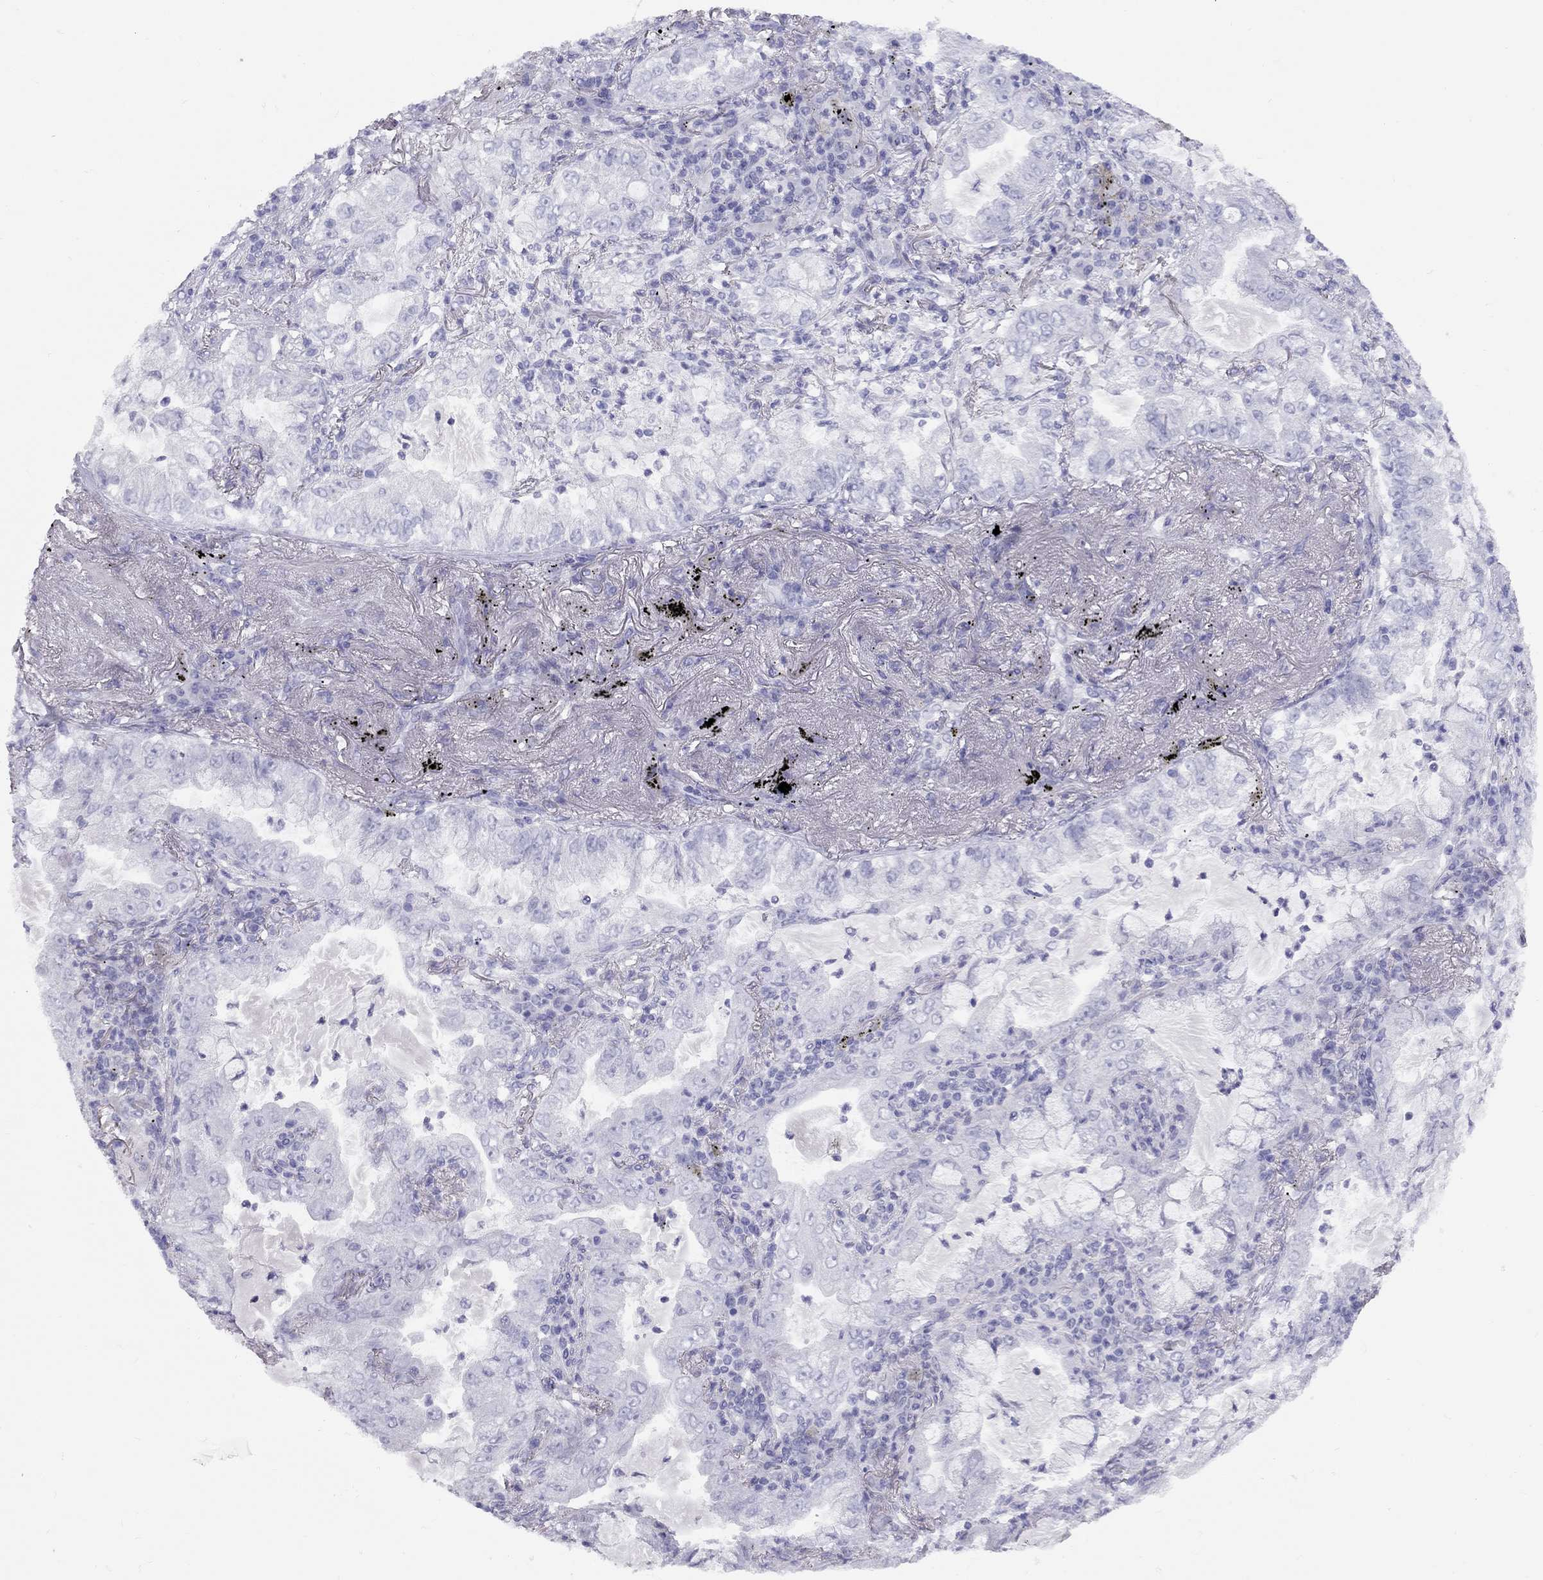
{"staining": {"intensity": "negative", "quantity": "none", "location": "none"}, "tissue": "lung cancer", "cell_type": "Tumor cells", "image_type": "cancer", "snomed": [{"axis": "morphology", "description": "Adenocarcinoma, NOS"}, {"axis": "topography", "description": "Lung"}], "caption": "Human lung cancer (adenocarcinoma) stained for a protein using immunohistochemistry exhibits no staining in tumor cells.", "gene": "FSCN3", "patient": {"sex": "female", "age": 73}}